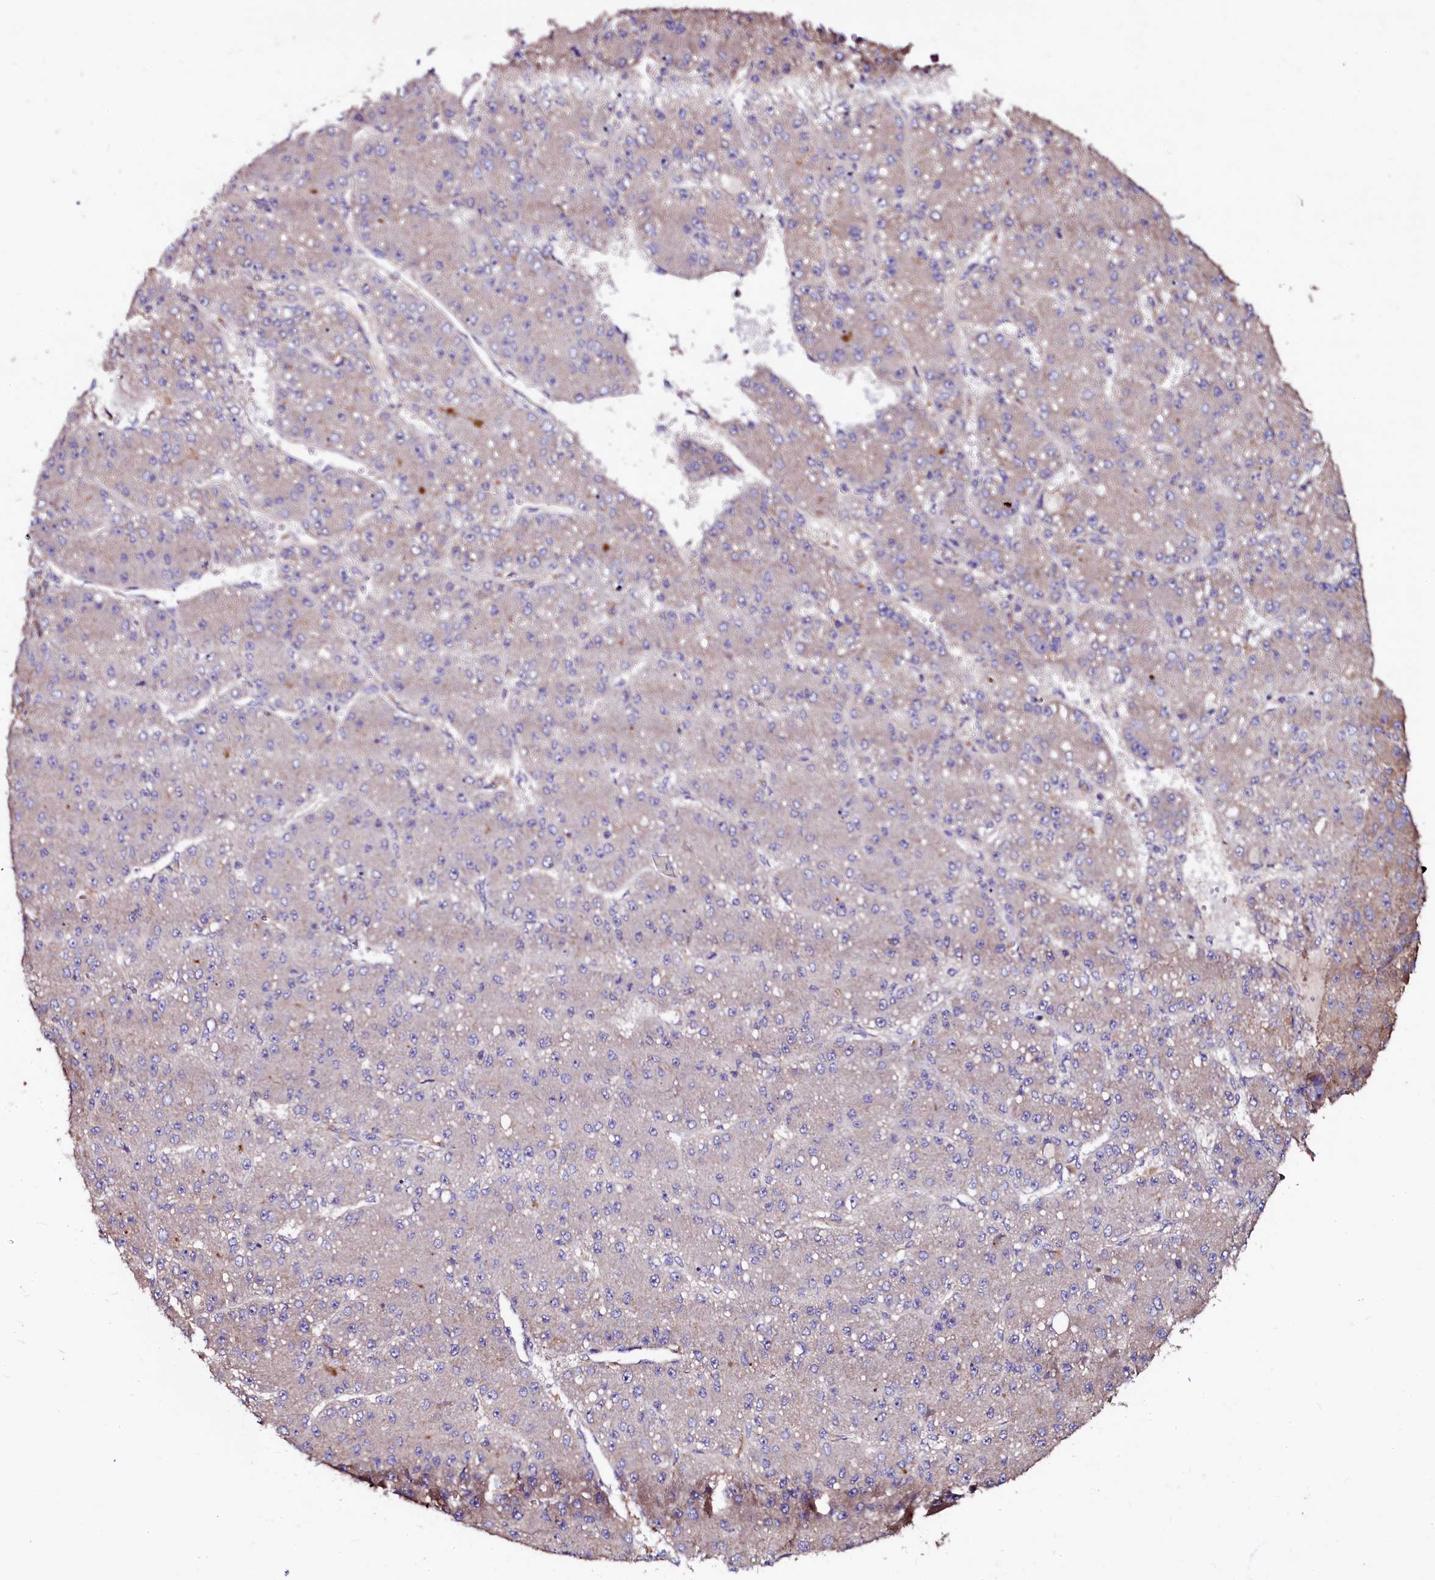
{"staining": {"intensity": "negative", "quantity": "none", "location": "none"}, "tissue": "liver cancer", "cell_type": "Tumor cells", "image_type": "cancer", "snomed": [{"axis": "morphology", "description": "Carcinoma, Hepatocellular, NOS"}, {"axis": "topography", "description": "Liver"}], "caption": "Liver cancer was stained to show a protein in brown. There is no significant expression in tumor cells.", "gene": "APPL2", "patient": {"sex": "male", "age": 67}}